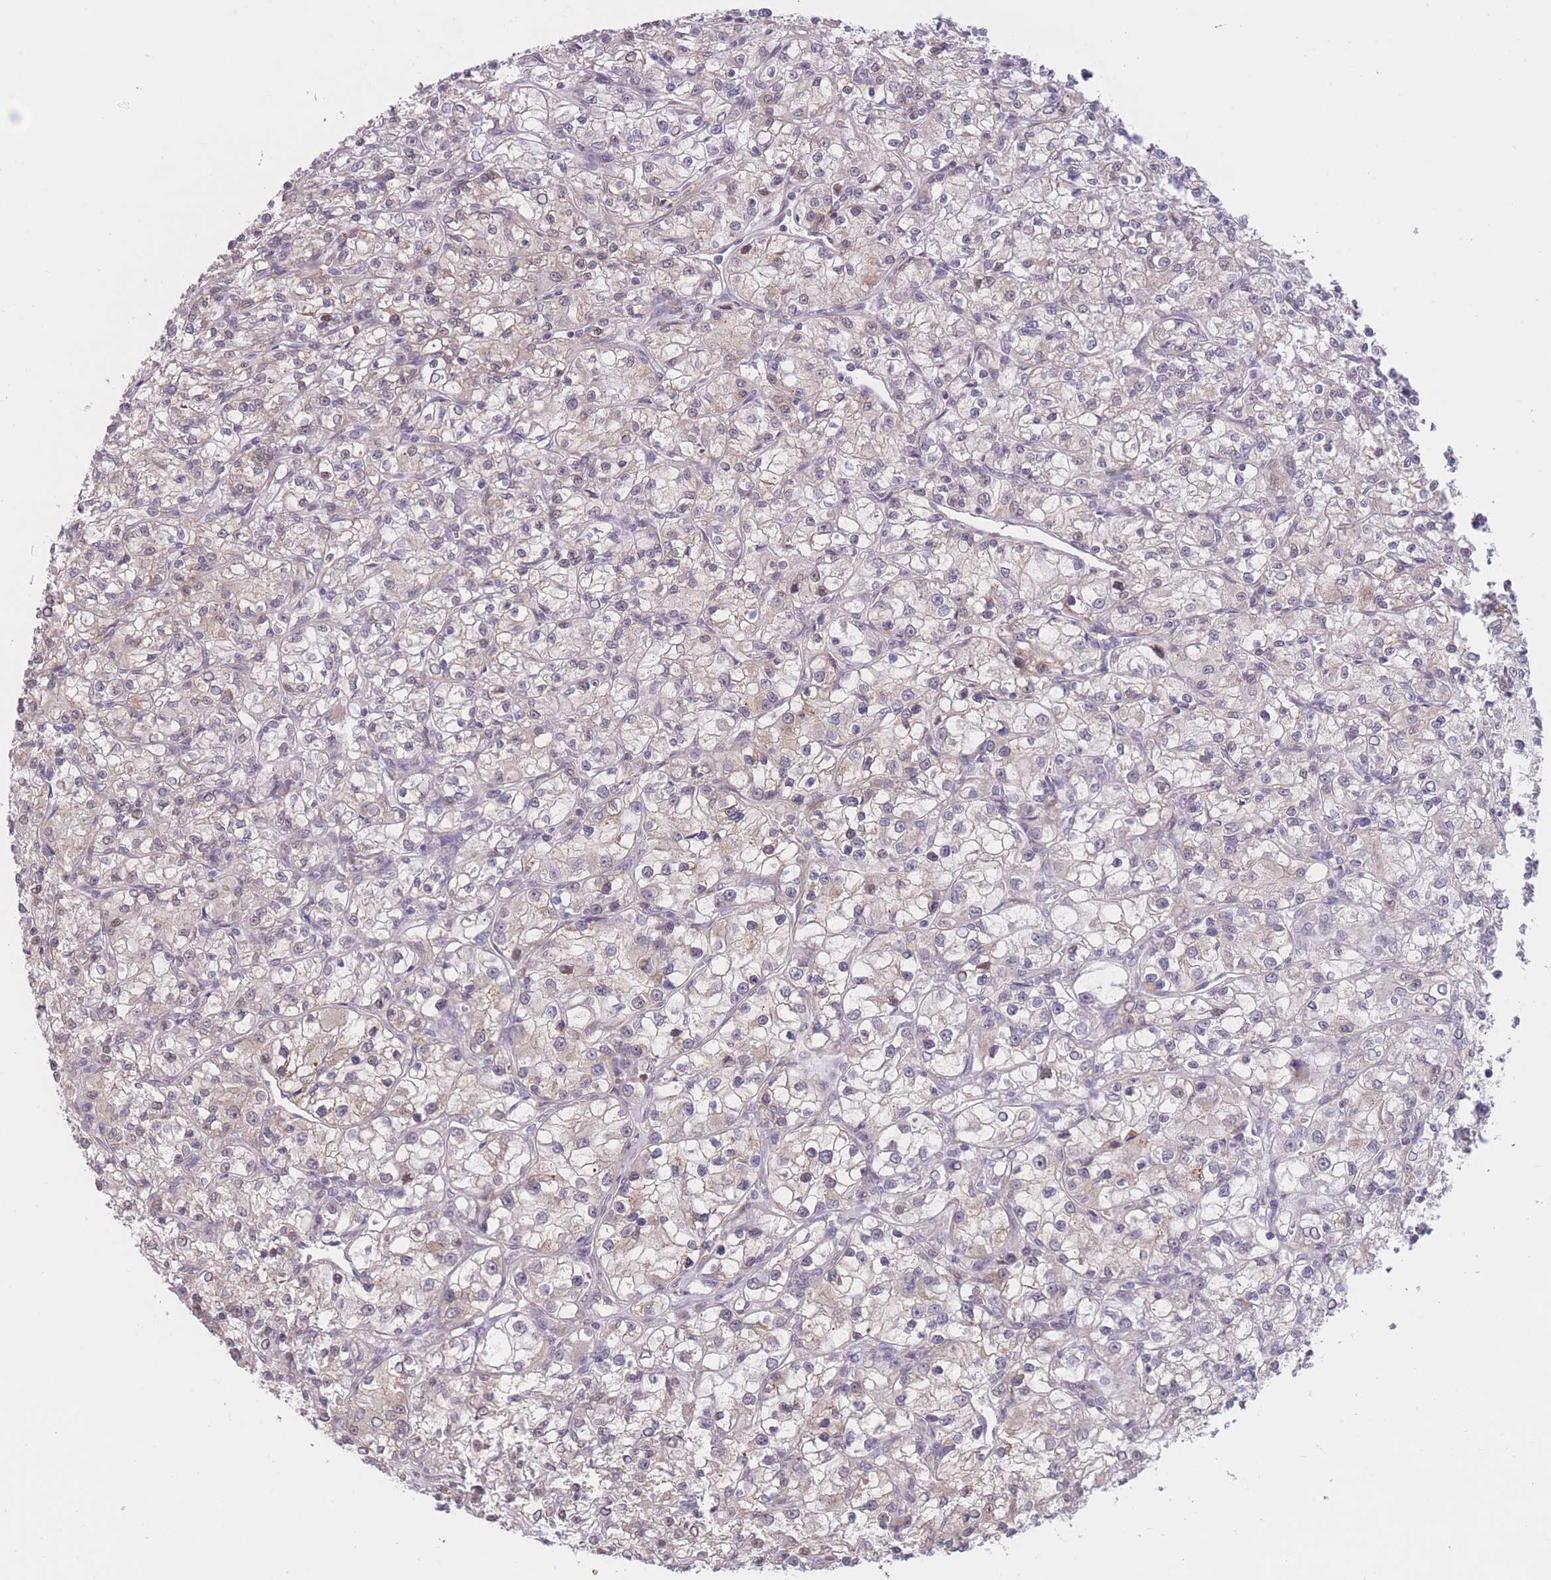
{"staining": {"intensity": "negative", "quantity": "none", "location": "none"}, "tissue": "renal cancer", "cell_type": "Tumor cells", "image_type": "cancer", "snomed": [{"axis": "morphology", "description": "Adenocarcinoma, NOS"}, {"axis": "topography", "description": "Kidney"}], "caption": "High magnification brightfield microscopy of renal cancer stained with DAB (brown) and counterstained with hematoxylin (blue): tumor cells show no significant expression. Brightfield microscopy of IHC stained with DAB (3,3'-diaminobenzidine) (brown) and hematoxylin (blue), captured at high magnification.", "gene": "COL27A1", "patient": {"sex": "female", "age": 59}}